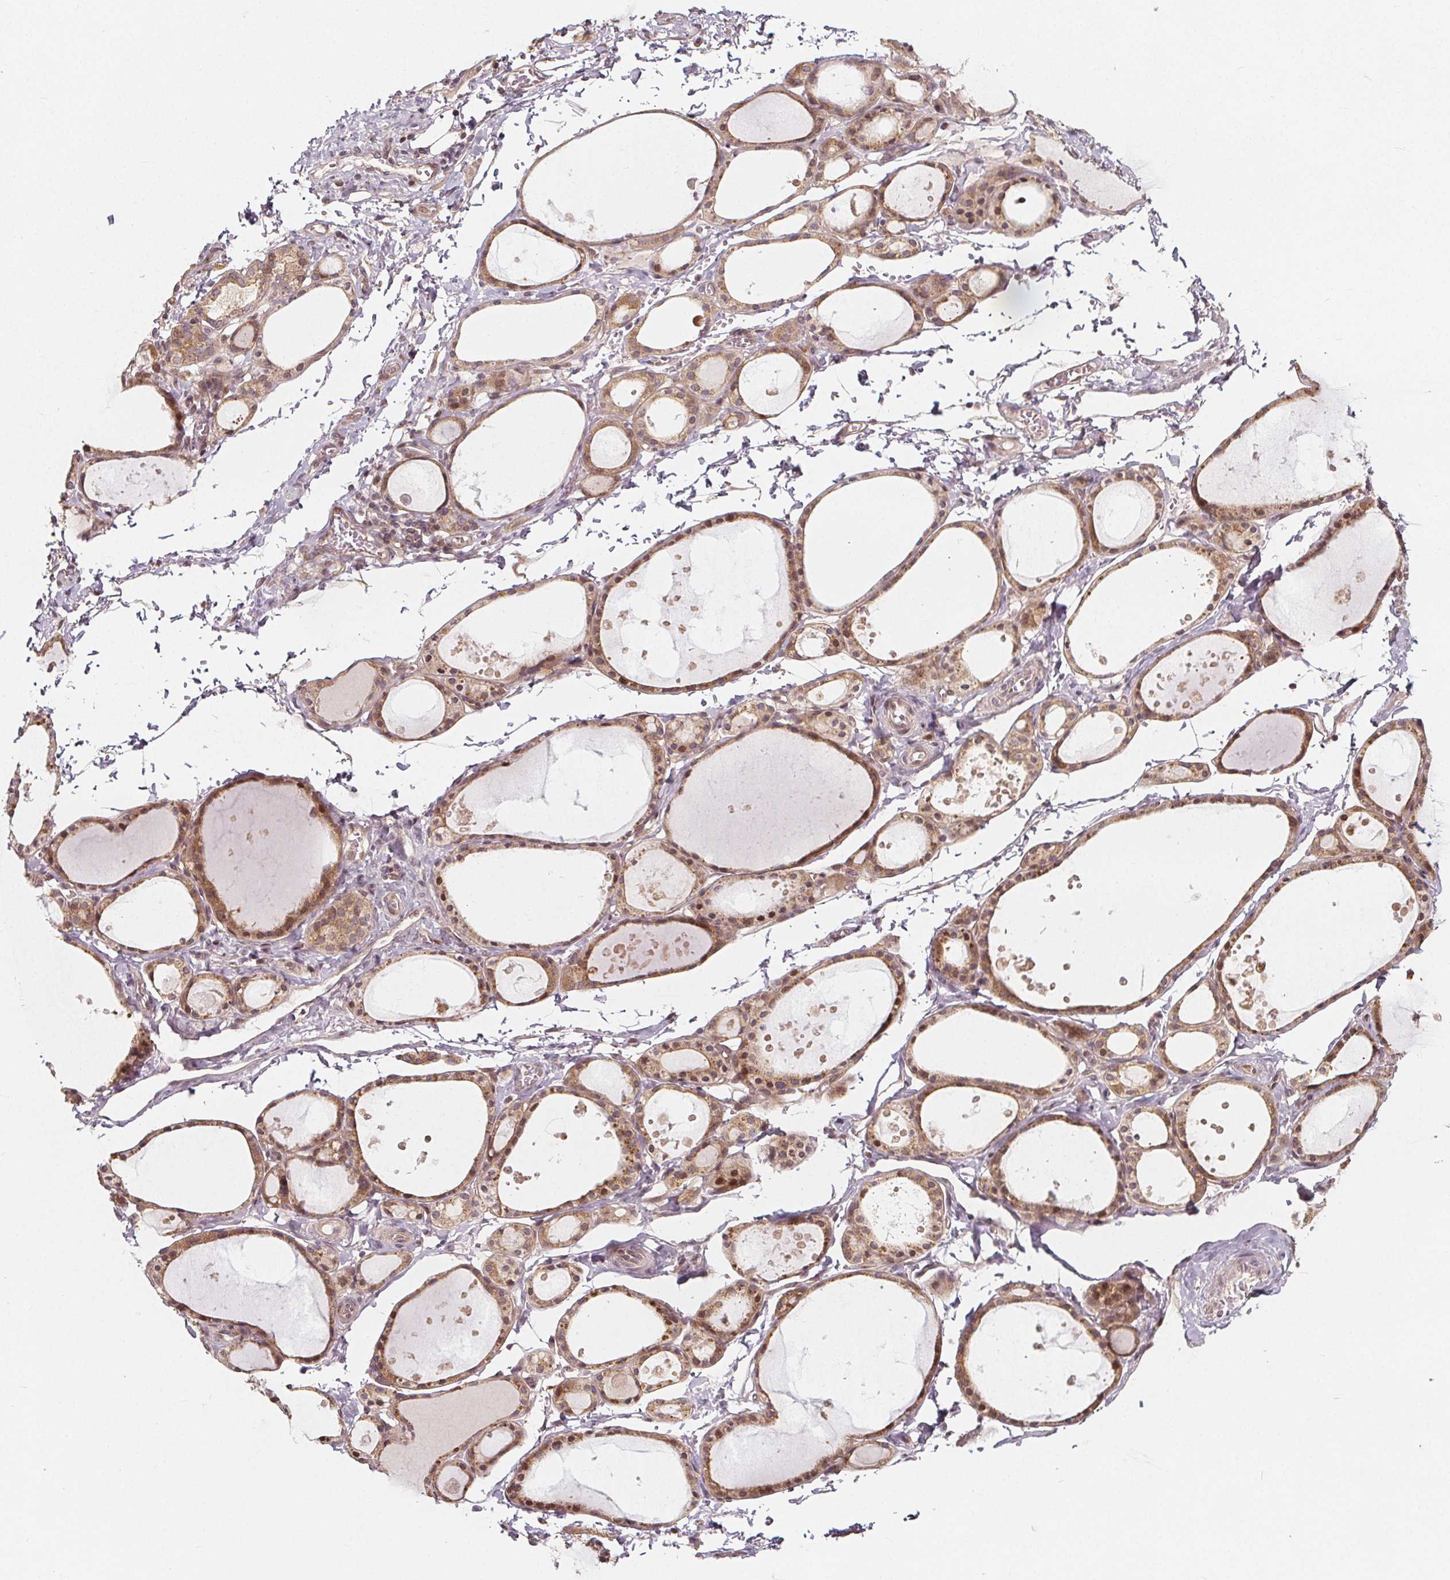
{"staining": {"intensity": "moderate", "quantity": ">75%", "location": "cytoplasmic/membranous,nuclear"}, "tissue": "thyroid gland", "cell_type": "Glandular cells", "image_type": "normal", "snomed": [{"axis": "morphology", "description": "Normal tissue, NOS"}, {"axis": "topography", "description": "Thyroid gland"}], "caption": "Brown immunohistochemical staining in normal thyroid gland reveals moderate cytoplasmic/membranous,nuclear staining in approximately >75% of glandular cells.", "gene": "AKT1S1", "patient": {"sex": "male", "age": 68}}